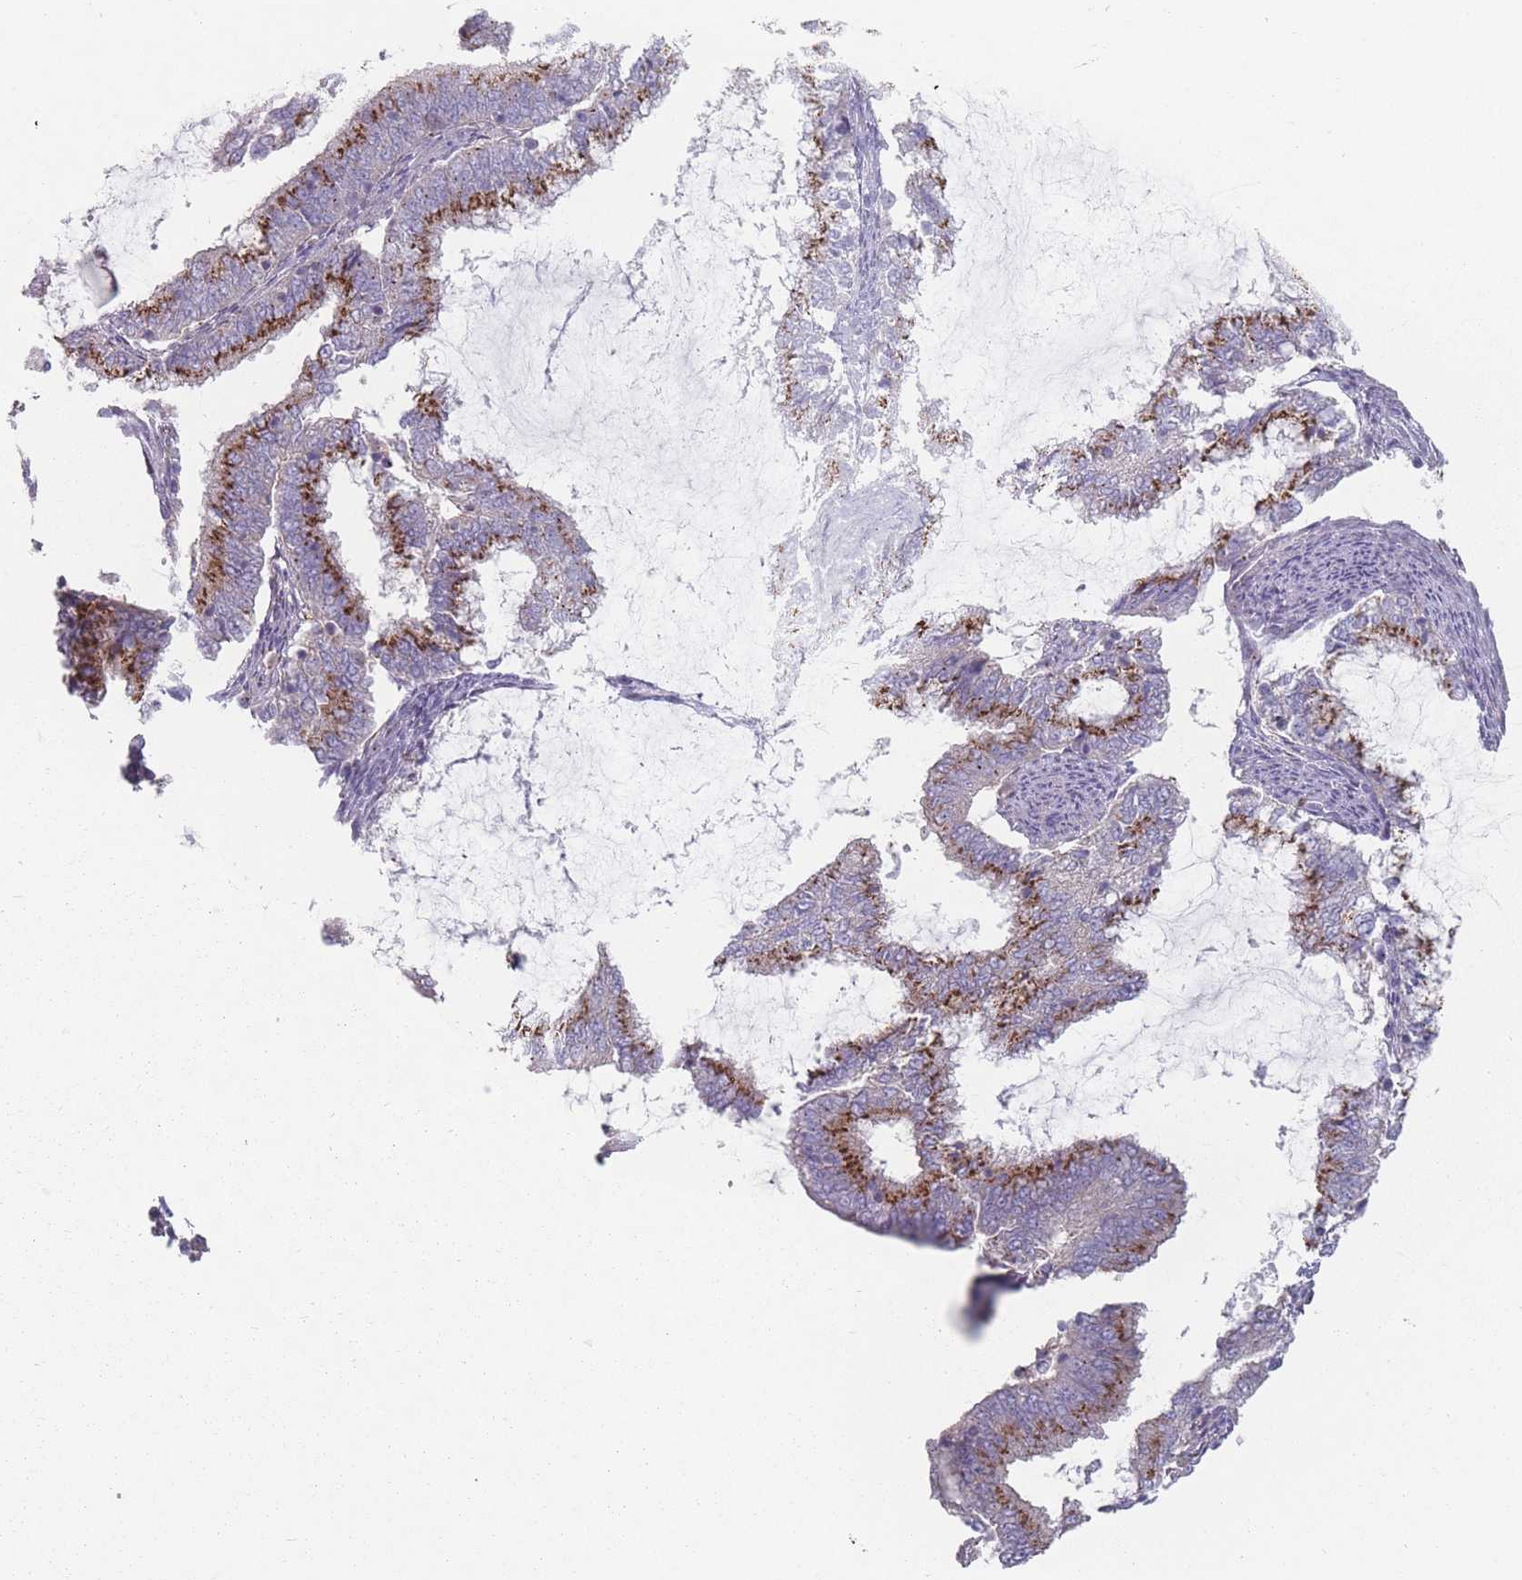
{"staining": {"intensity": "moderate", "quantity": ">75%", "location": "cytoplasmic/membranous"}, "tissue": "endometrial cancer", "cell_type": "Tumor cells", "image_type": "cancer", "snomed": [{"axis": "morphology", "description": "Adenocarcinoma, NOS"}, {"axis": "topography", "description": "Endometrium"}], "caption": "Adenocarcinoma (endometrial) tissue shows moderate cytoplasmic/membranous expression in about >75% of tumor cells, visualized by immunohistochemistry.", "gene": "AKAIN1", "patient": {"sex": "female", "age": 51}}